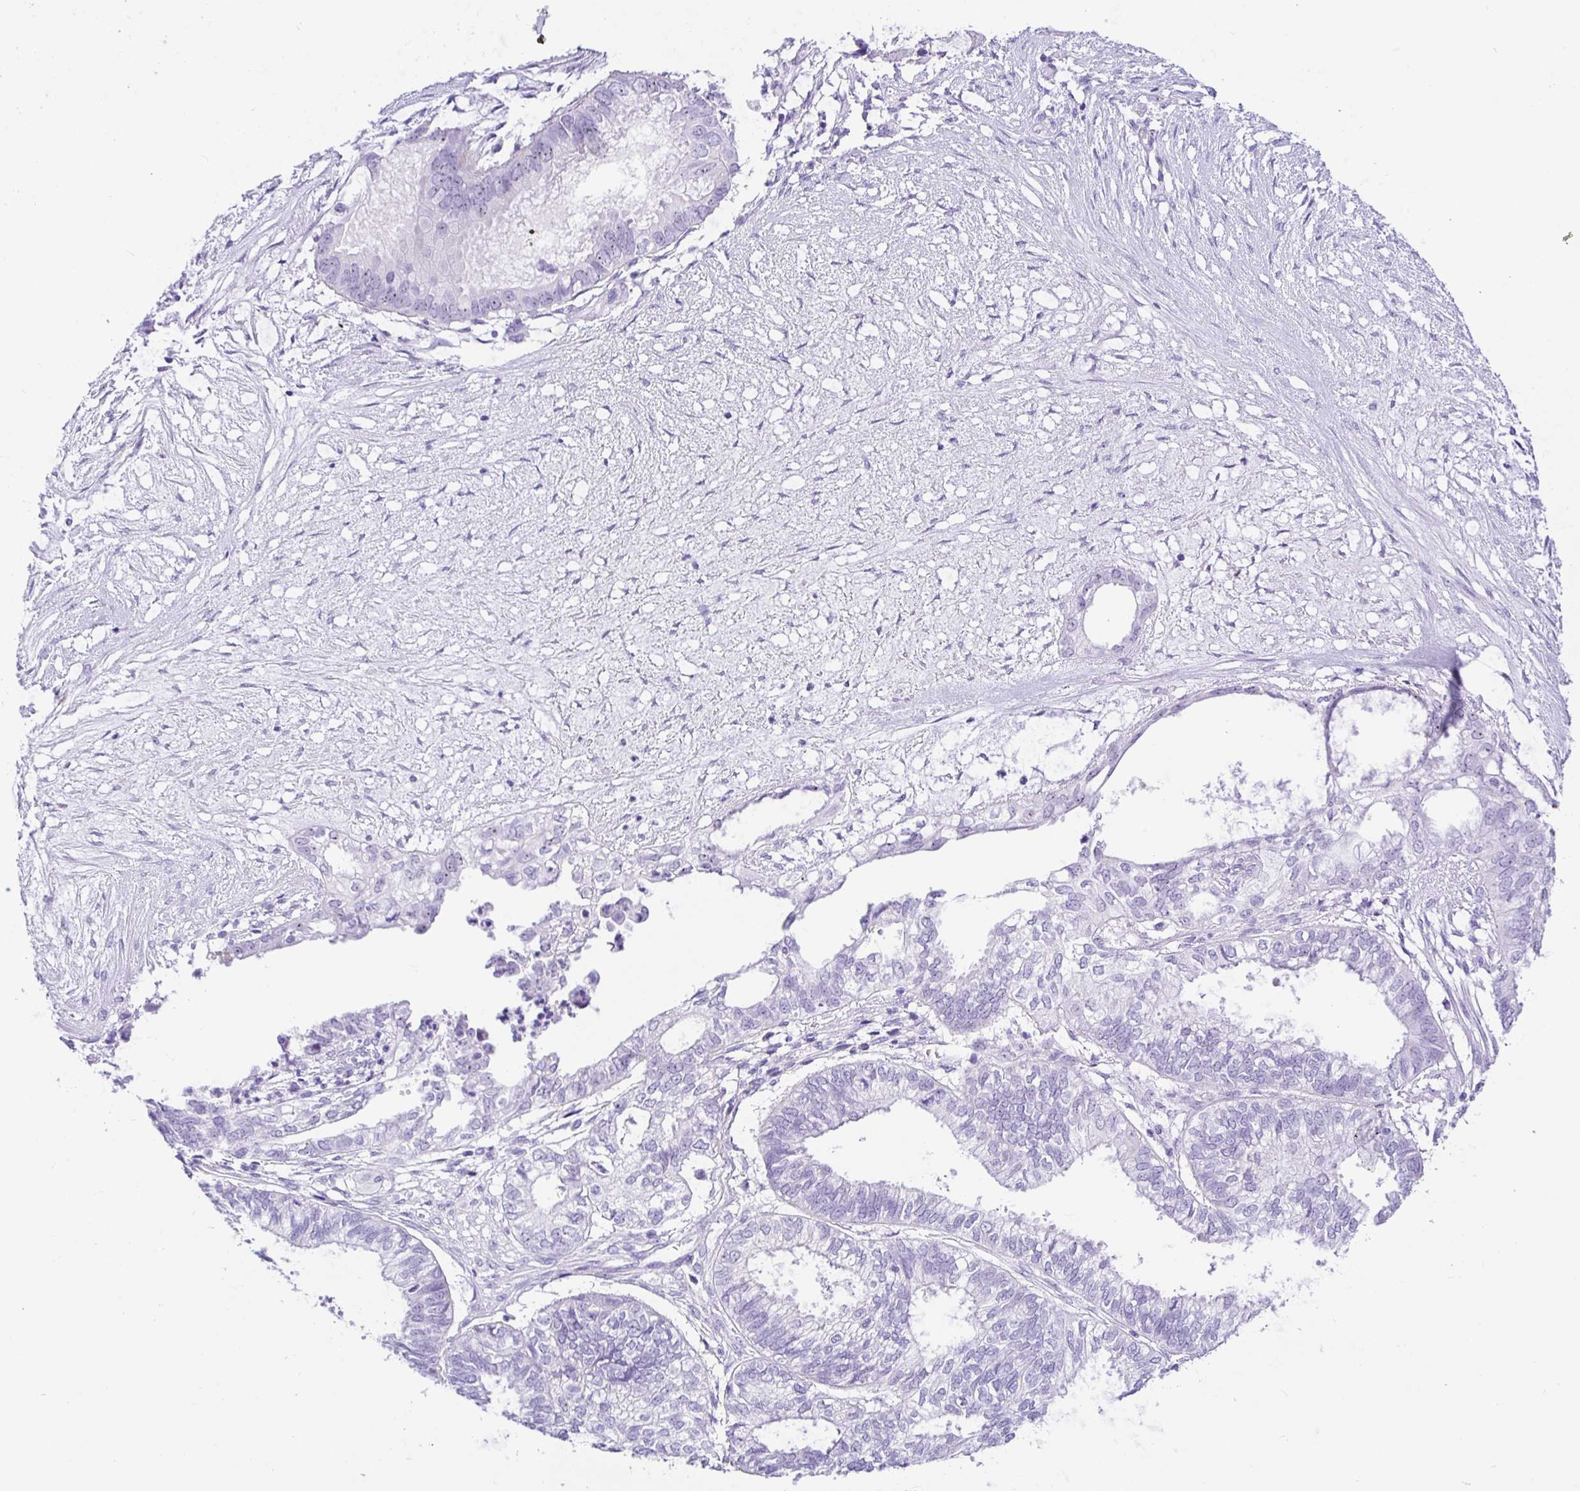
{"staining": {"intensity": "negative", "quantity": "none", "location": "none"}, "tissue": "ovarian cancer", "cell_type": "Tumor cells", "image_type": "cancer", "snomed": [{"axis": "morphology", "description": "Carcinoma, endometroid"}, {"axis": "topography", "description": "Ovary"}], "caption": "An immunohistochemistry micrograph of ovarian cancer (endometroid carcinoma) is shown. There is no staining in tumor cells of ovarian cancer (endometroid carcinoma).", "gene": "PRAMEF19", "patient": {"sex": "female", "age": 64}}